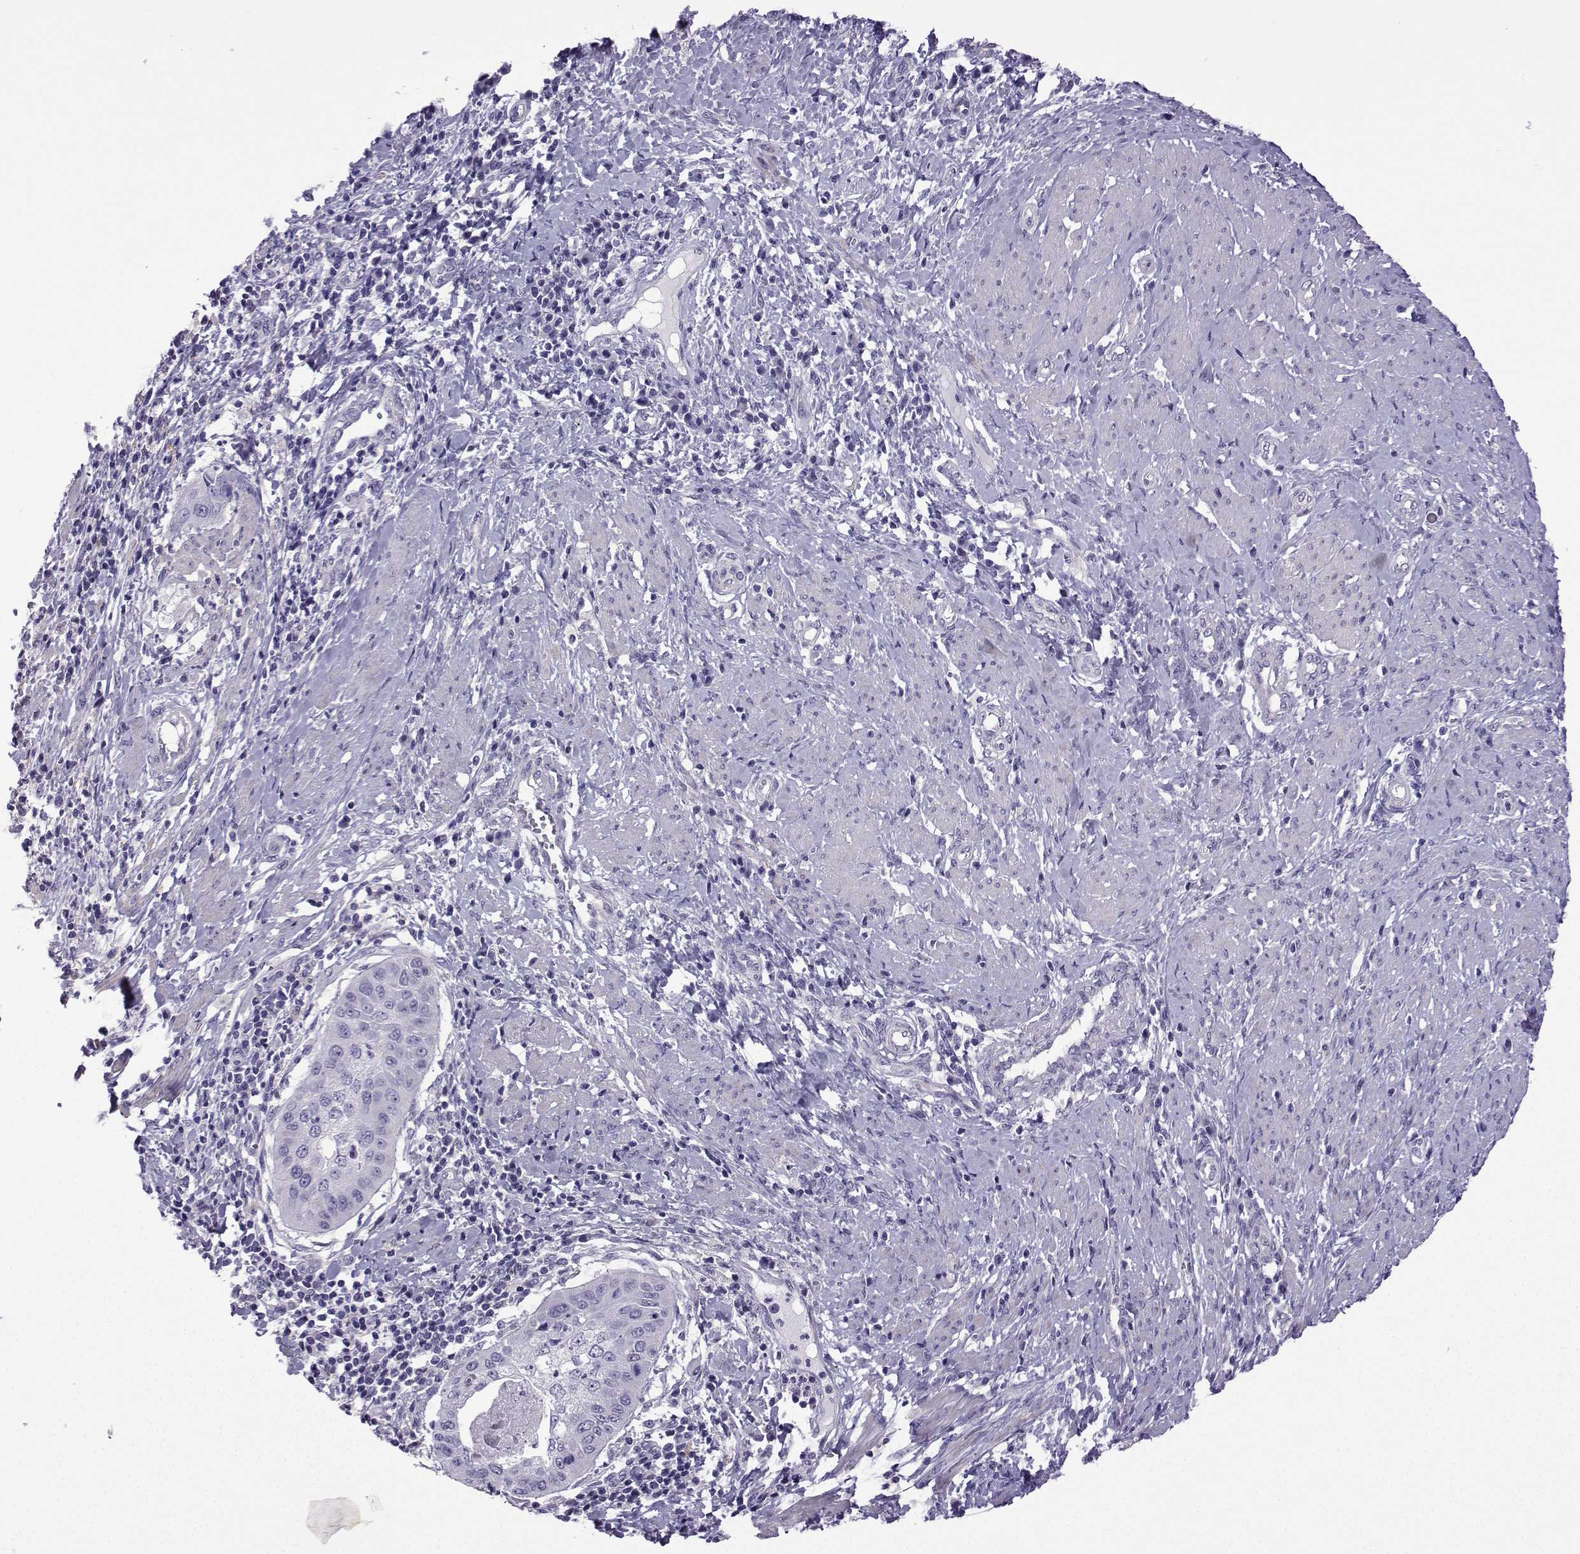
{"staining": {"intensity": "negative", "quantity": "none", "location": "none"}, "tissue": "cervical cancer", "cell_type": "Tumor cells", "image_type": "cancer", "snomed": [{"axis": "morphology", "description": "Squamous cell carcinoma, NOS"}, {"axis": "topography", "description": "Cervix"}], "caption": "A histopathology image of human cervical cancer (squamous cell carcinoma) is negative for staining in tumor cells. Nuclei are stained in blue.", "gene": "CFAP70", "patient": {"sex": "female", "age": 39}}